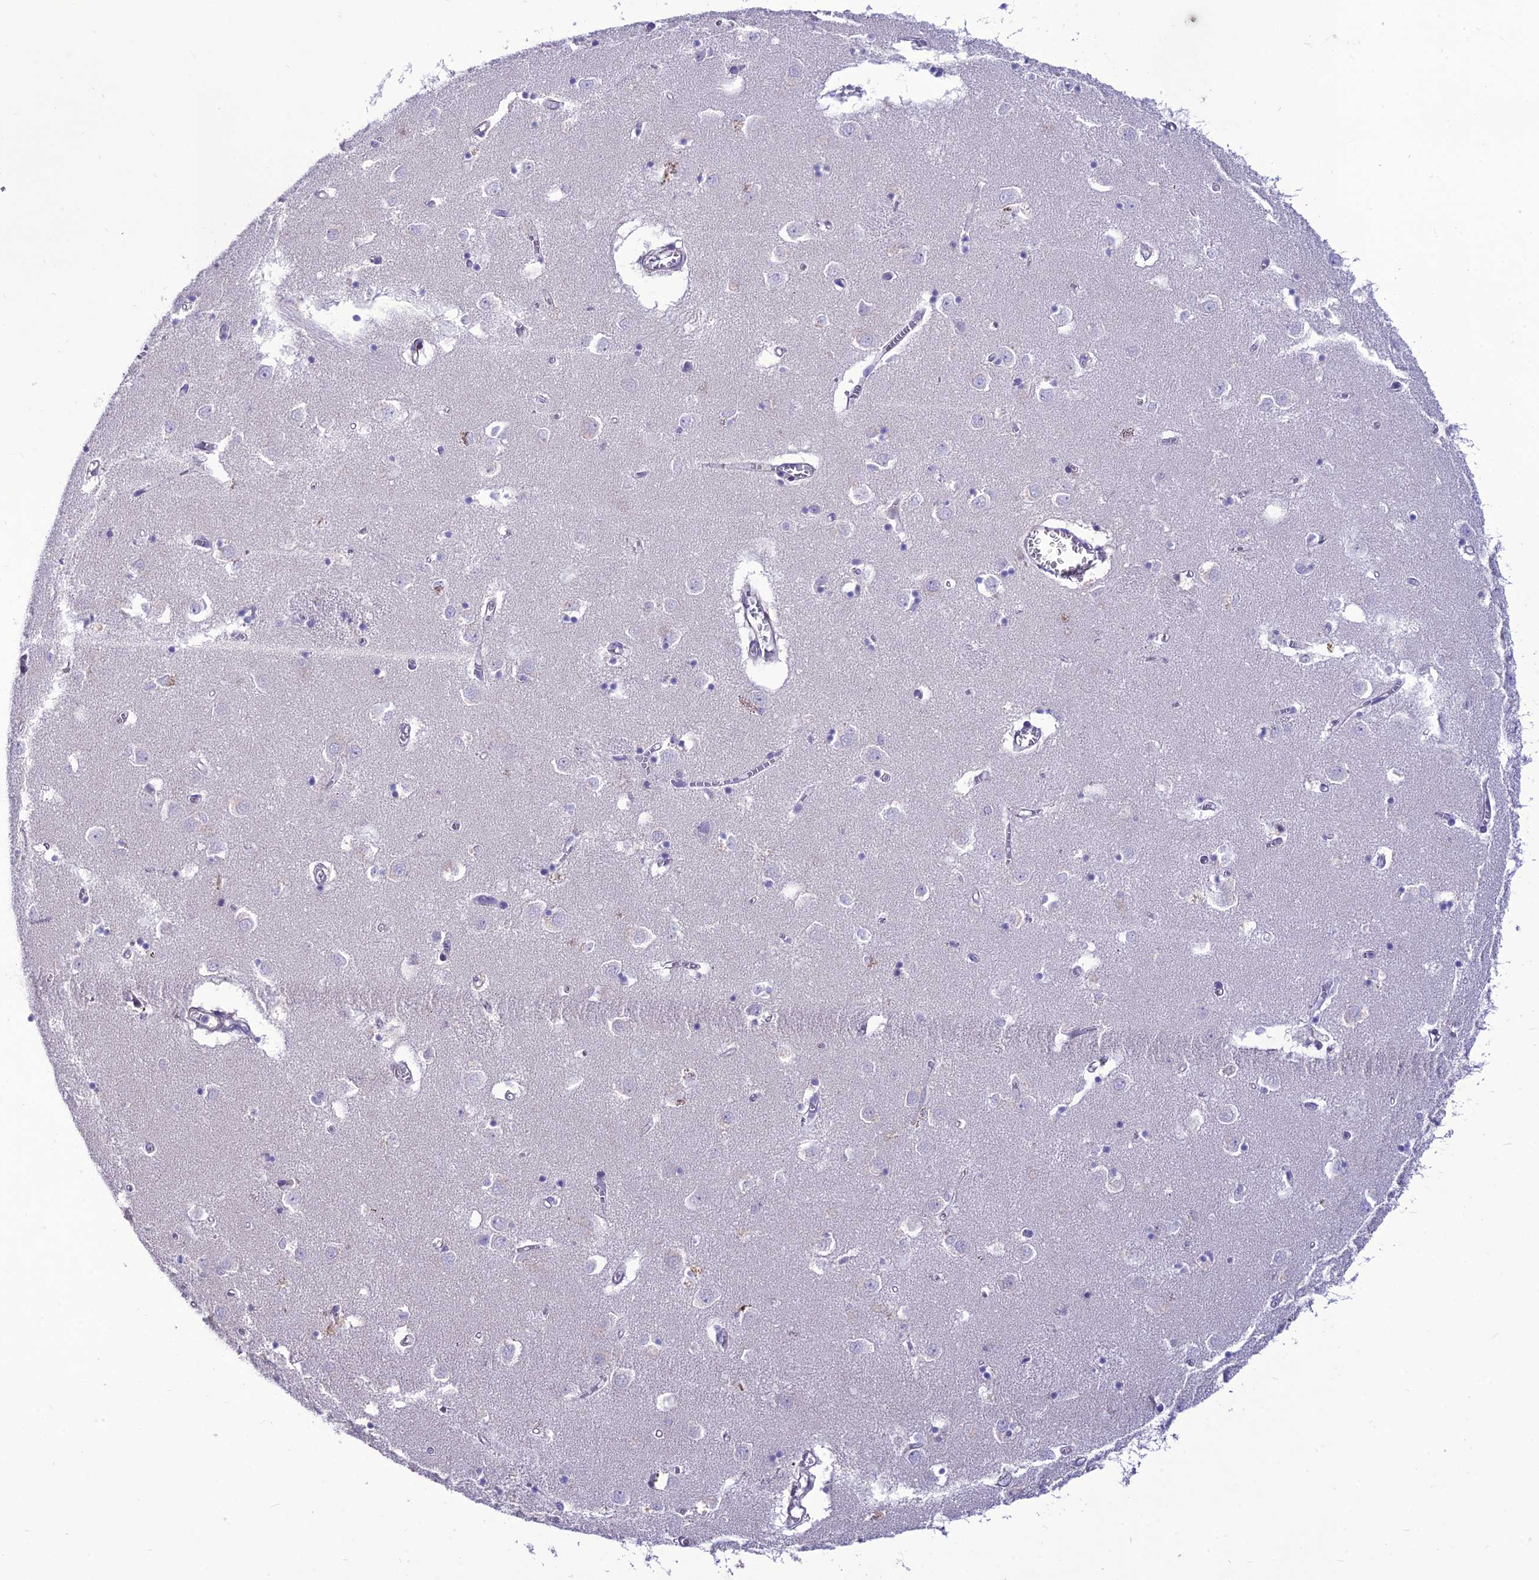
{"staining": {"intensity": "negative", "quantity": "none", "location": "none"}, "tissue": "caudate", "cell_type": "Glial cells", "image_type": "normal", "snomed": [{"axis": "morphology", "description": "Normal tissue, NOS"}, {"axis": "topography", "description": "Lateral ventricle wall"}], "caption": "This is an IHC photomicrograph of benign human caudate. There is no staining in glial cells.", "gene": "TEKT3", "patient": {"sex": "male", "age": 70}}